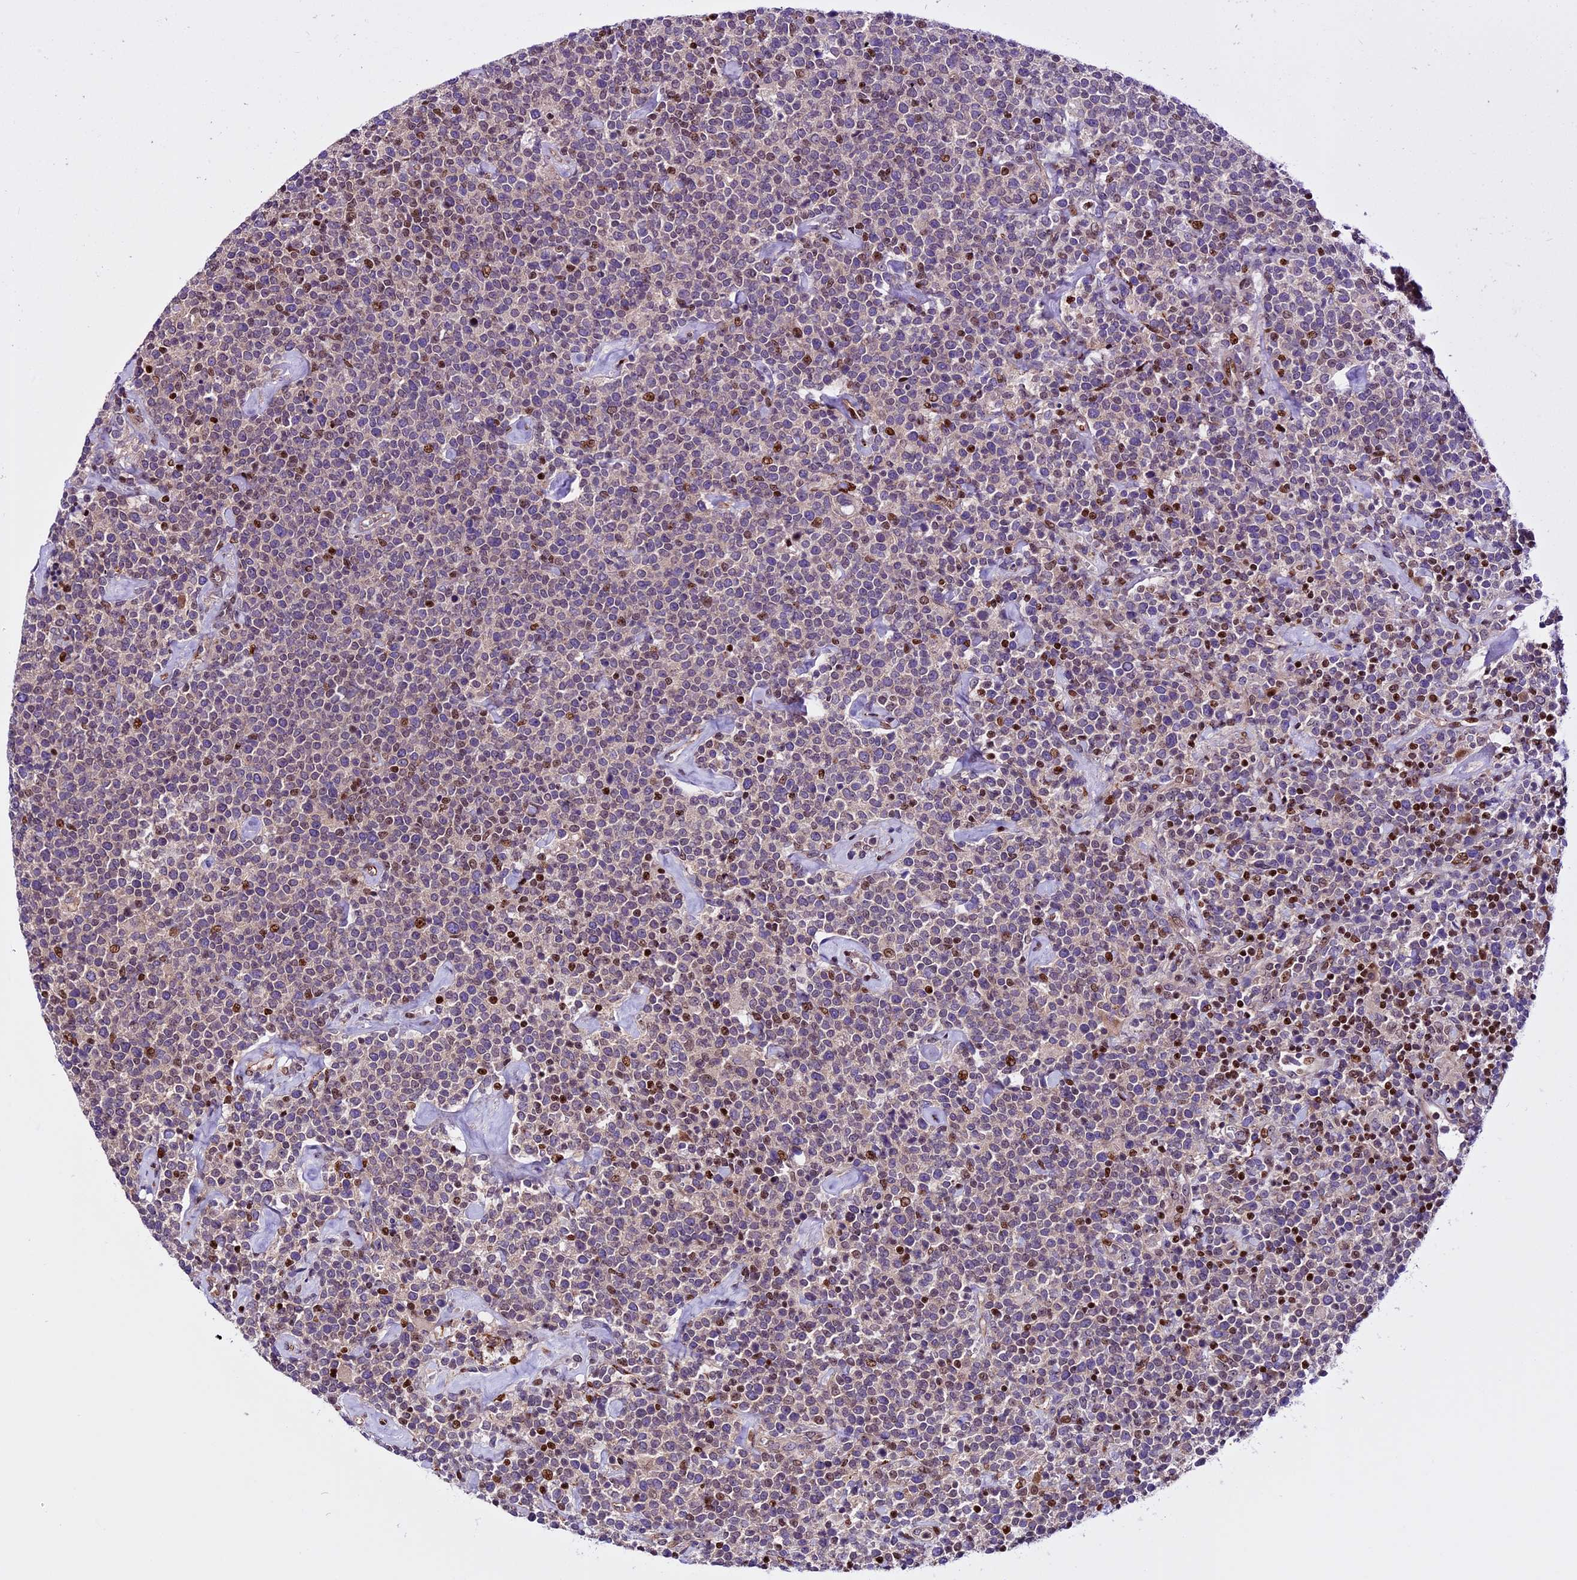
{"staining": {"intensity": "moderate", "quantity": "<25%", "location": "nuclear"}, "tissue": "lymphoma", "cell_type": "Tumor cells", "image_type": "cancer", "snomed": [{"axis": "morphology", "description": "Malignant lymphoma, non-Hodgkin's type, High grade"}, {"axis": "topography", "description": "Lymph node"}], "caption": "IHC staining of lymphoma, which demonstrates low levels of moderate nuclear positivity in approximately <25% of tumor cells indicating moderate nuclear protein expression. The staining was performed using DAB (3,3'-diaminobenzidine) (brown) for protein detection and nuclei were counterstained in hematoxylin (blue).", "gene": "RINL", "patient": {"sex": "male", "age": 61}}